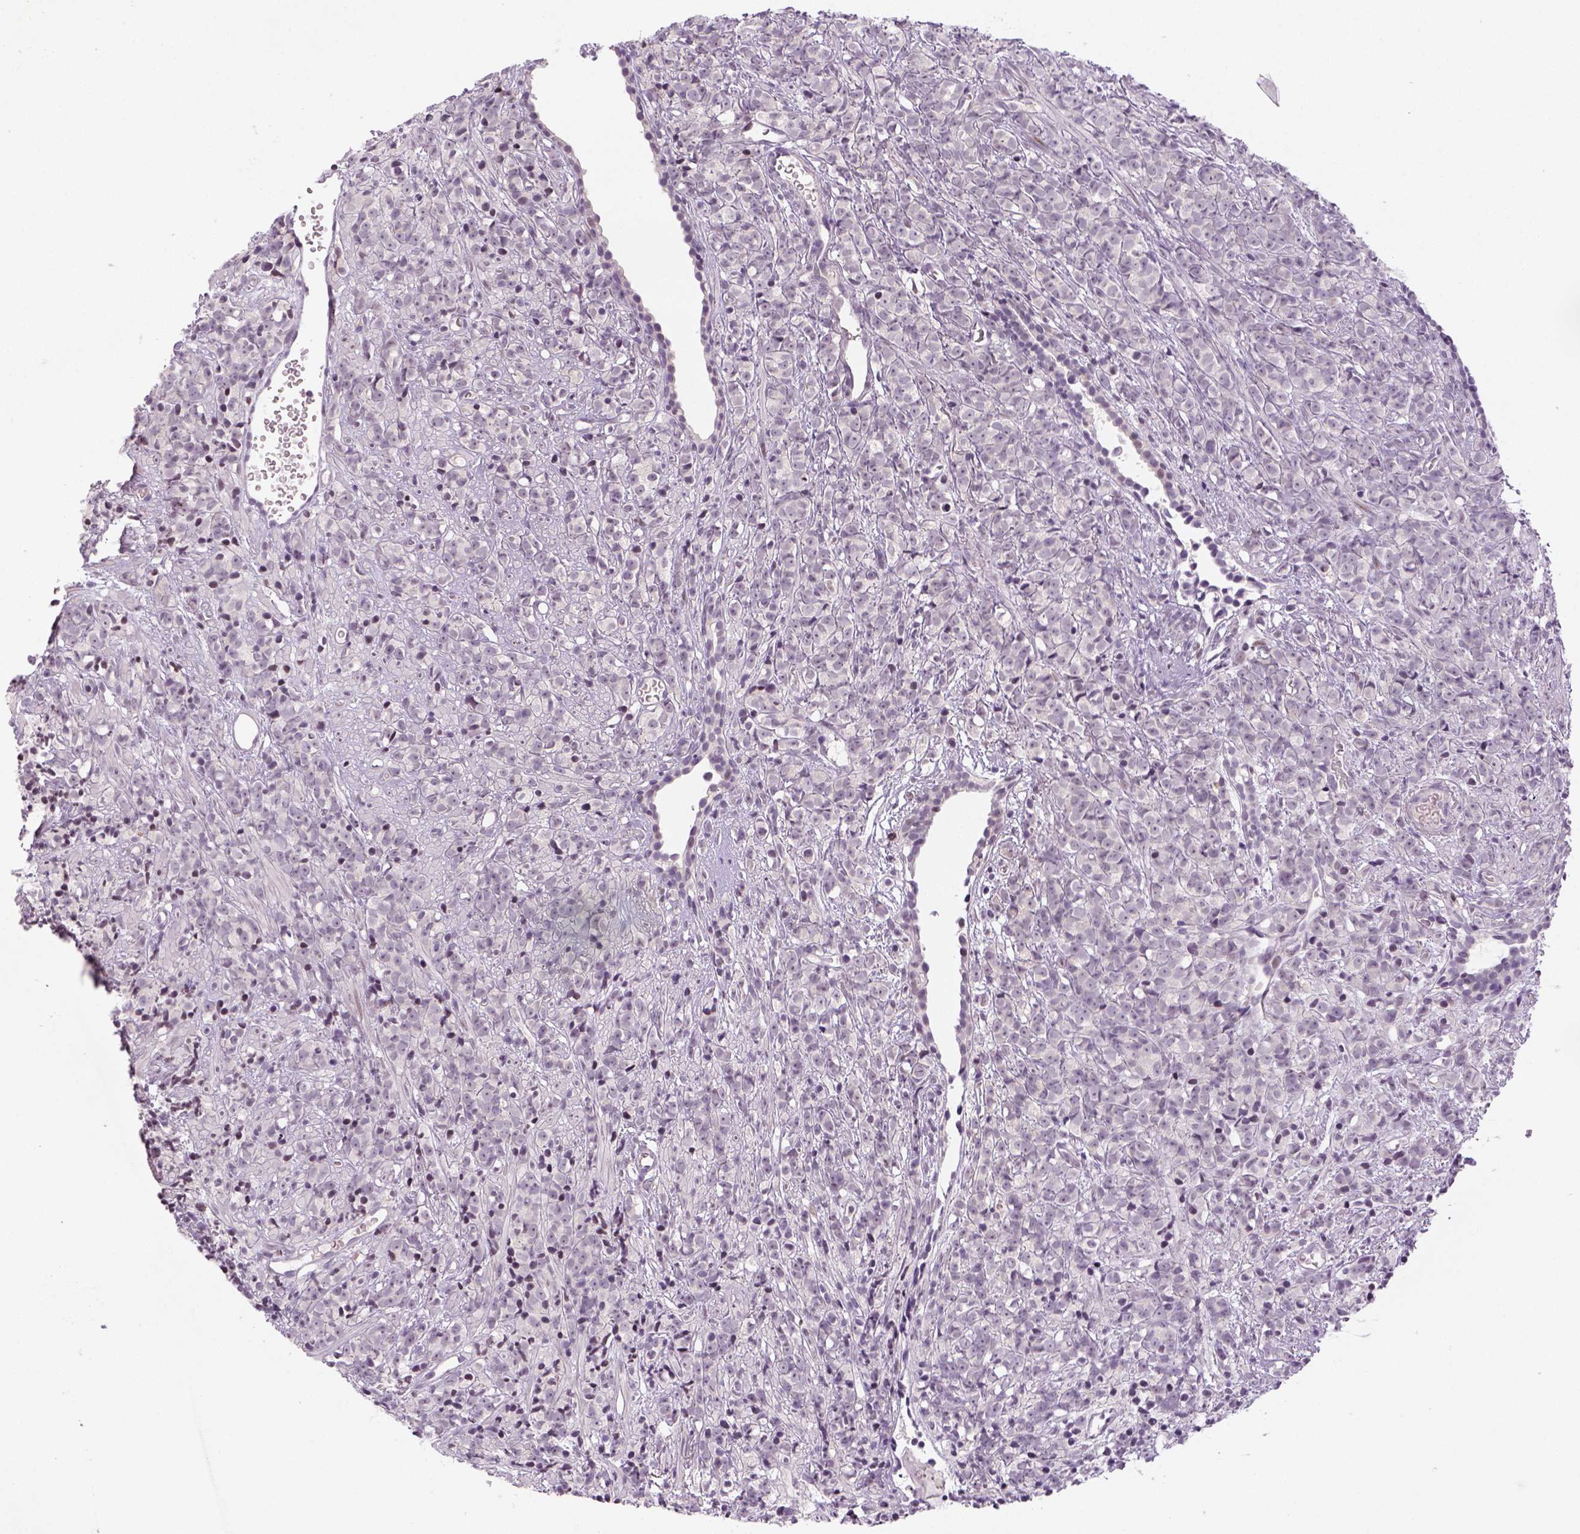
{"staining": {"intensity": "negative", "quantity": "none", "location": "none"}, "tissue": "prostate cancer", "cell_type": "Tumor cells", "image_type": "cancer", "snomed": [{"axis": "morphology", "description": "Adenocarcinoma, High grade"}, {"axis": "topography", "description": "Prostate"}], "caption": "Immunohistochemical staining of prostate cancer (high-grade adenocarcinoma) shows no significant staining in tumor cells.", "gene": "MAGEB3", "patient": {"sex": "male", "age": 81}}